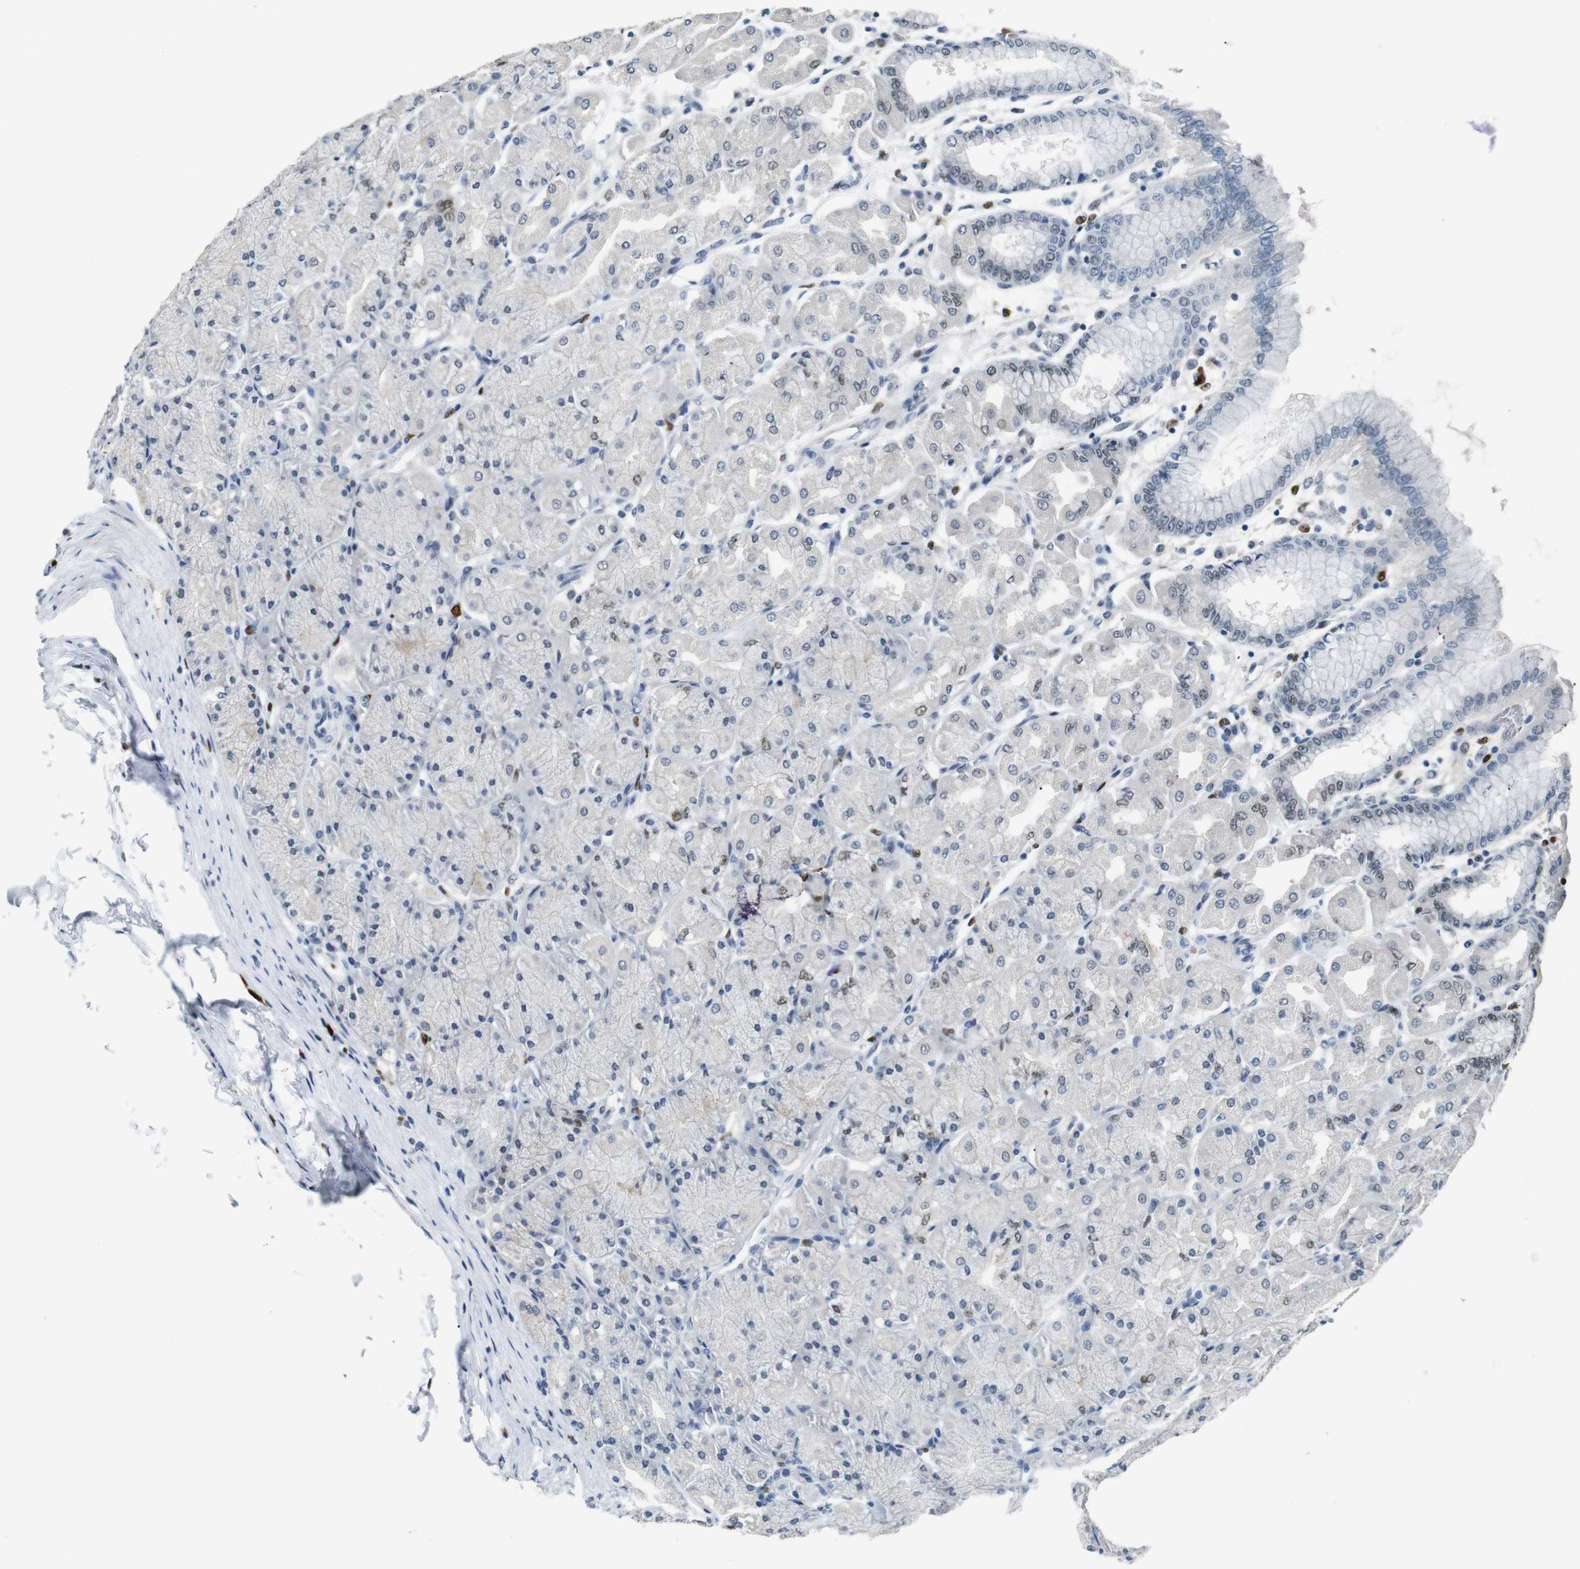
{"staining": {"intensity": "moderate", "quantity": "<25%", "location": "nuclear"}, "tissue": "stomach", "cell_type": "Glandular cells", "image_type": "normal", "snomed": [{"axis": "morphology", "description": "Normal tissue, NOS"}, {"axis": "topography", "description": "Stomach, upper"}], "caption": "Protein expression analysis of unremarkable stomach exhibits moderate nuclear staining in approximately <25% of glandular cells.", "gene": "IRF8", "patient": {"sex": "female", "age": 56}}